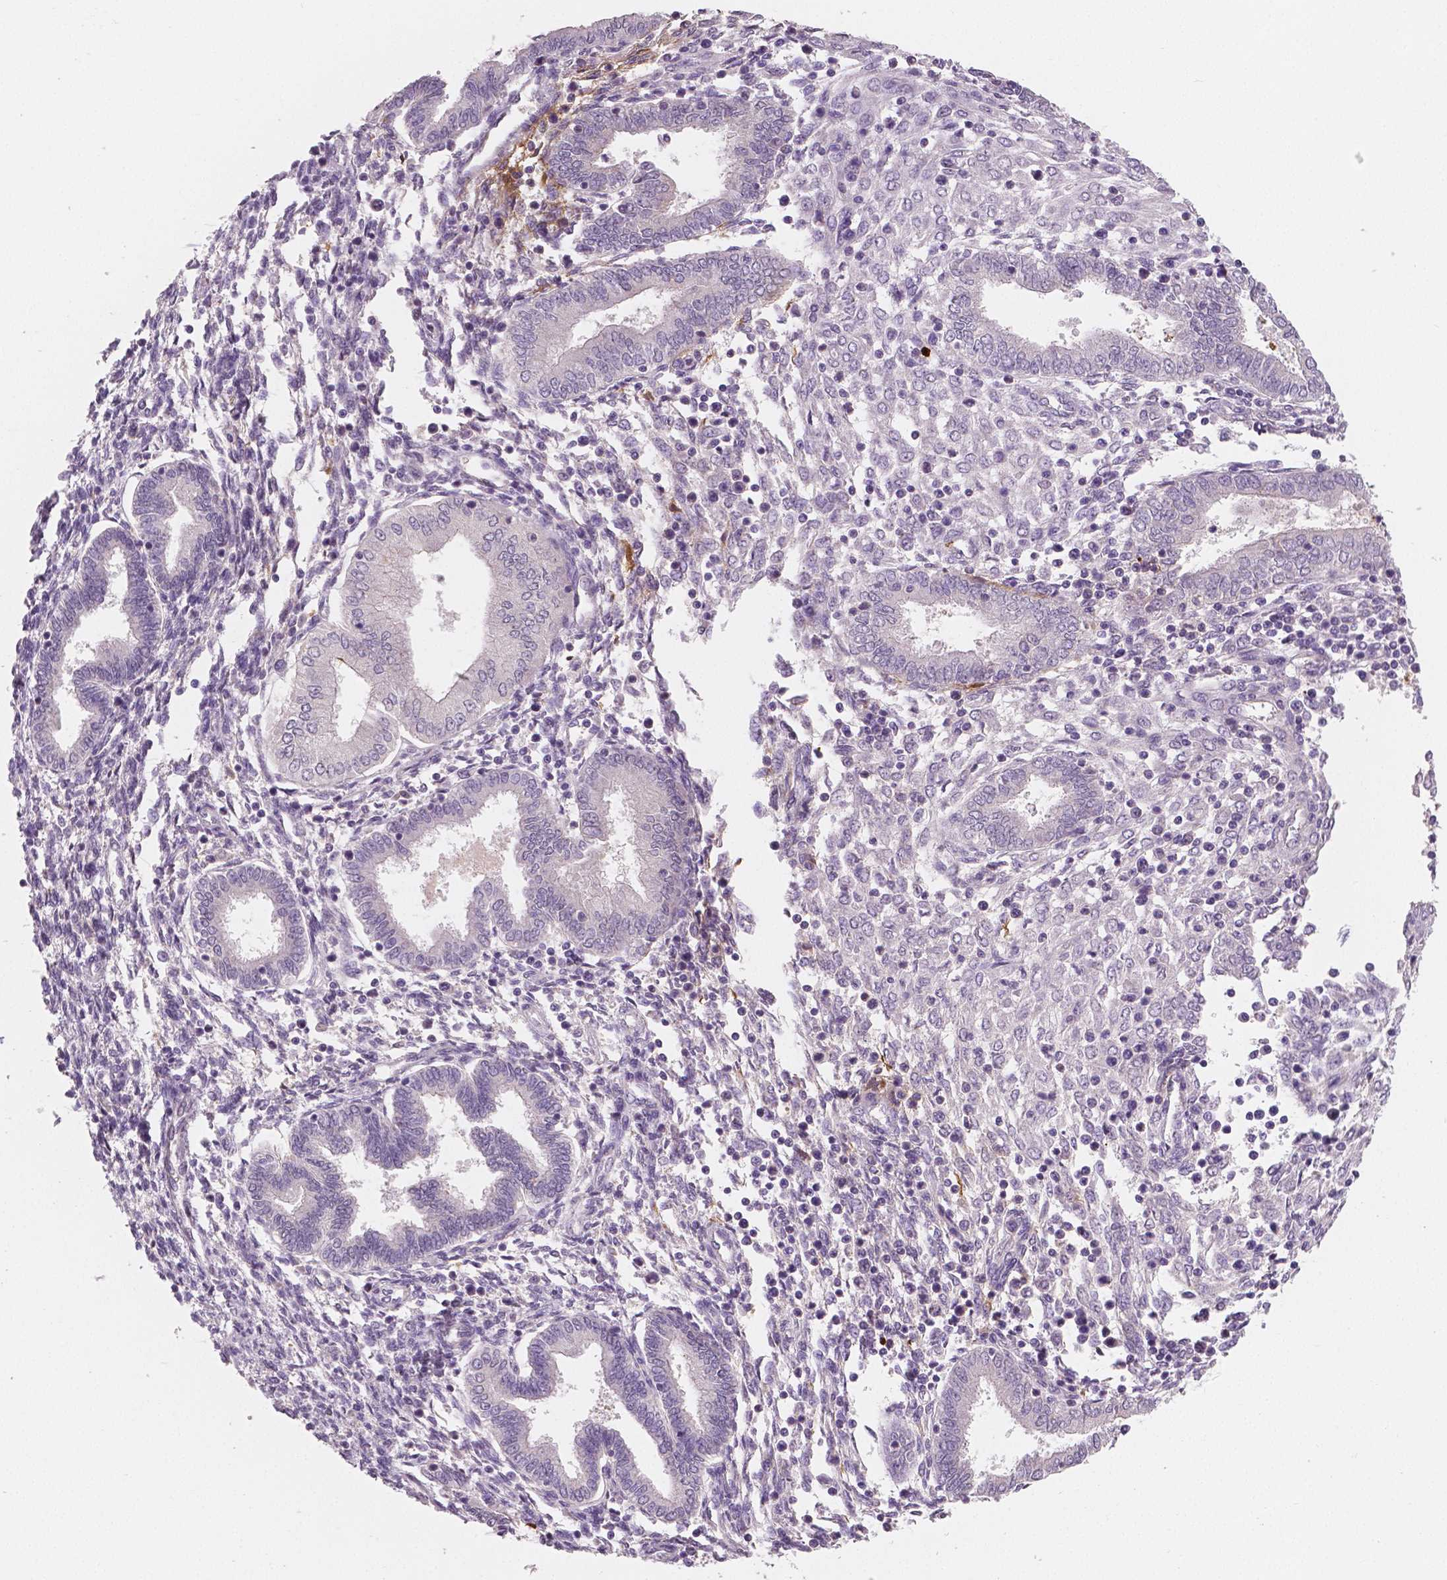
{"staining": {"intensity": "moderate", "quantity": "<25%", "location": "cytoplasmic/membranous"}, "tissue": "endometrium", "cell_type": "Cells in endometrial stroma", "image_type": "normal", "snomed": [{"axis": "morphology", "description": "Normal tissue, NOS"}, {"axis": "topography", "description": "Endometrium"}], "caption": "IHC histopathology image of benign endometrium stained for a protein (brown), which reveals low levels of moderate cytoplasmic/membranous expression in approximately <25% of cells in endometrial stroma.", "gene": "APOA4", "patient": {"sex": "female", "age": 42}}